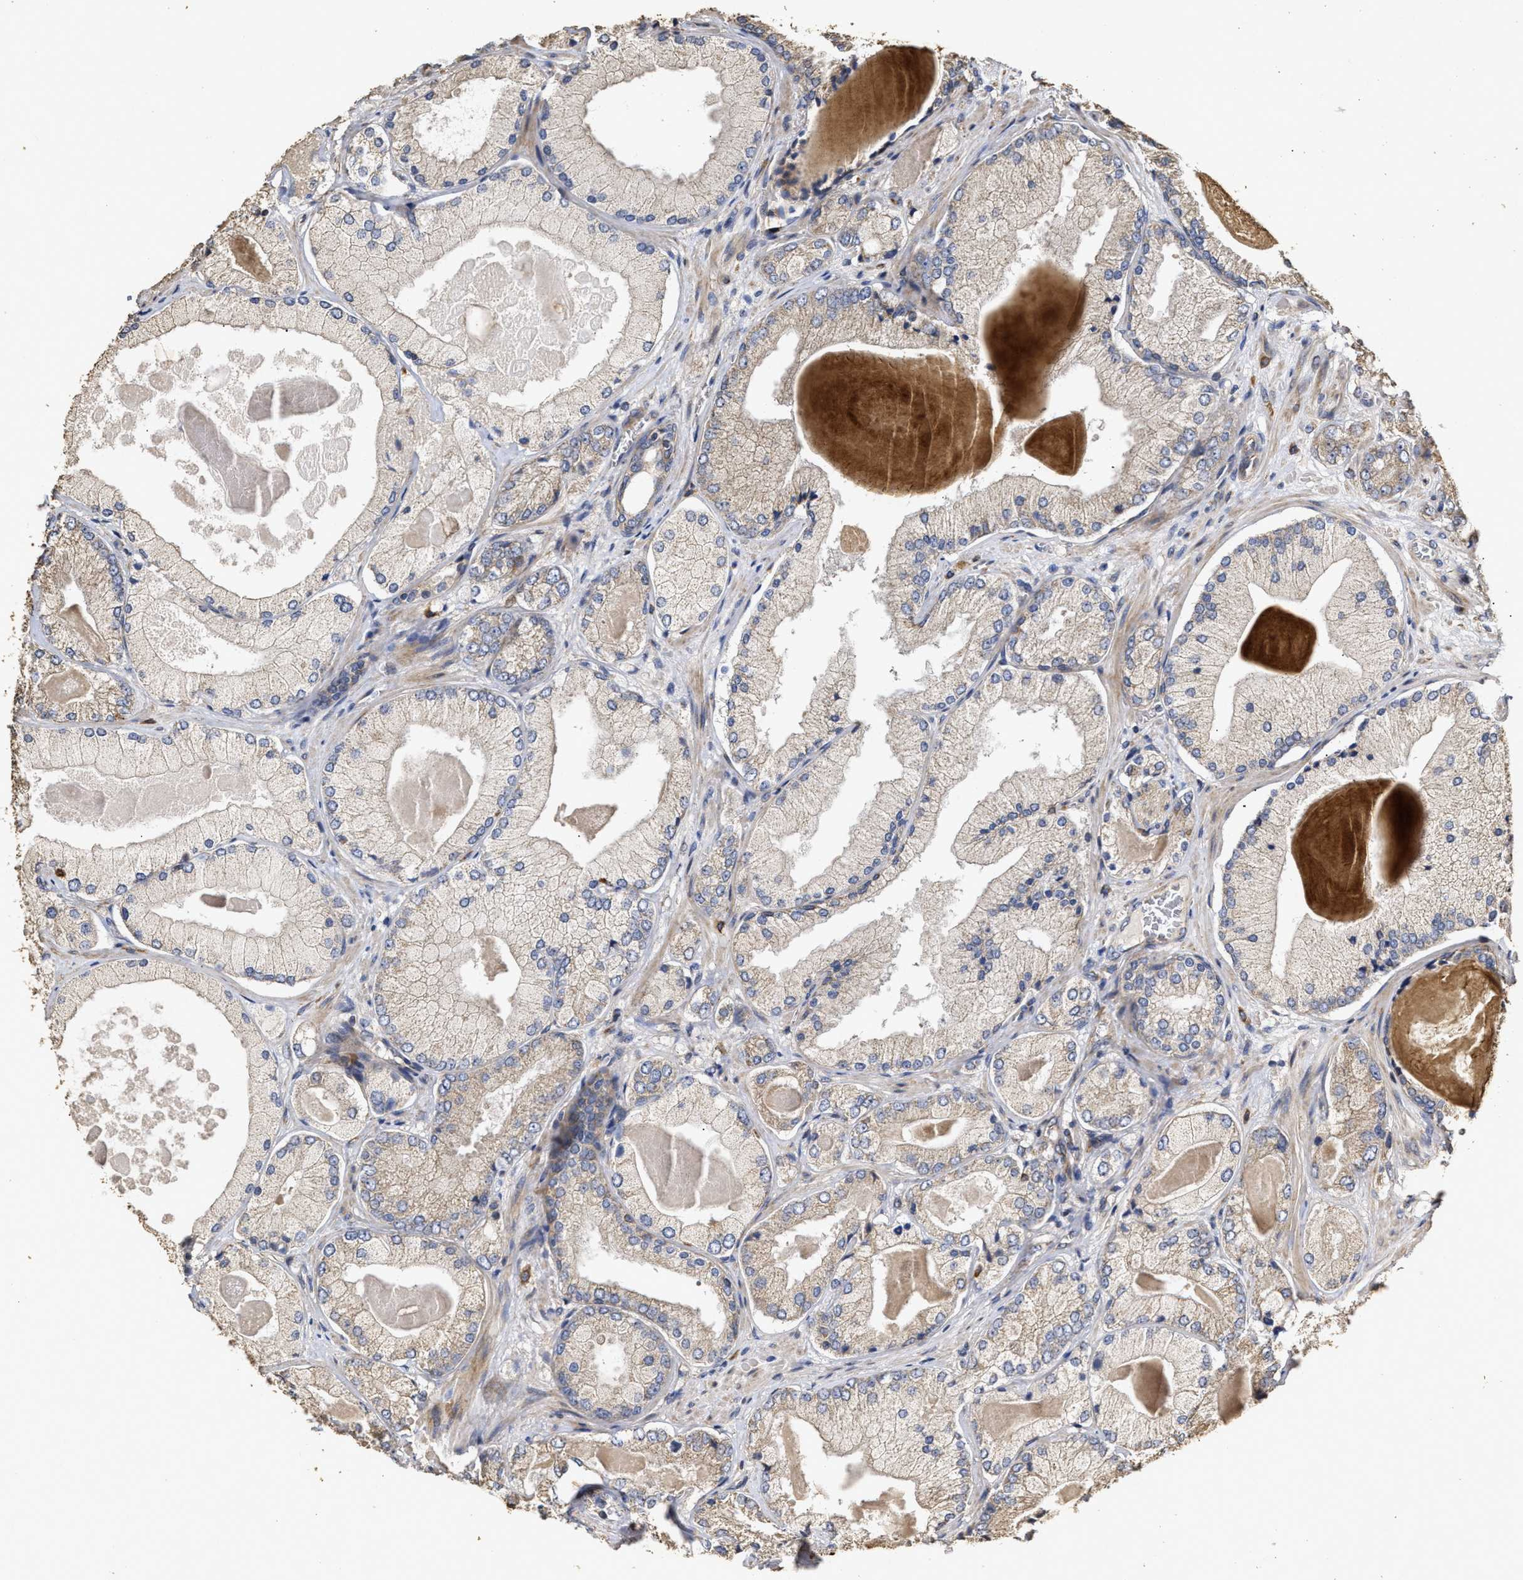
{"staining": {"intensity": "weak", "quantity": "<25%", "location": "cytoplasmic/membranous"}, "tissue": "prostate cancer", "cell_type": "Tumor cells", "image_type": "cancer", "snomed": [{"axis": "morphology", "description": "Adenocarcinoma, Low grade"}, {"axis": "topography", "description": "Prostate"}], "caption": "This photomicrograph is of prostate cancer (adenocarcinoma (low-grade)) stained with immunohistochemistry (IHC) to label a protein in brown with the nuclei are counter-stained blue. There is no expression in tumor cells.", "gene": "NAV1", "patient": {"sex": "male", "age": 65}}